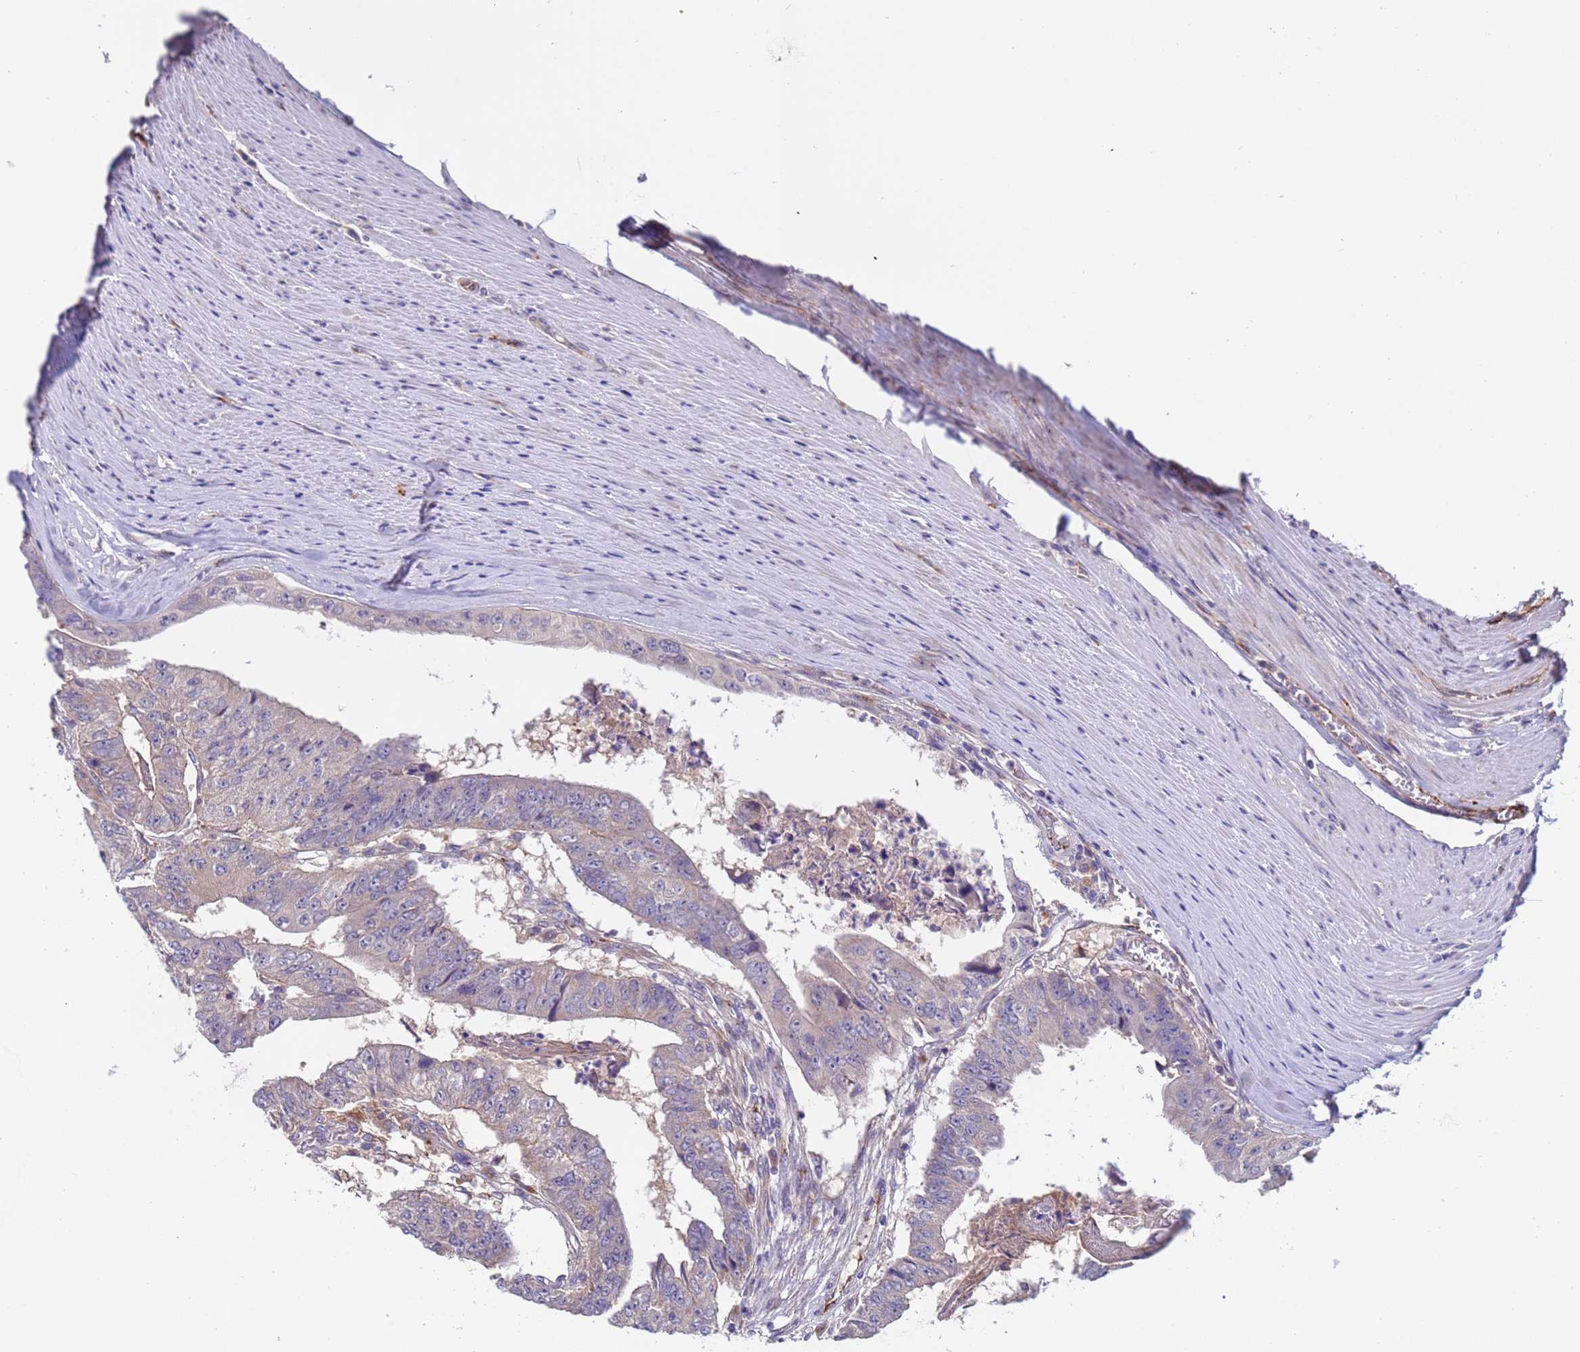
{"staining": {"intensity": "negative", "quantity": "none", "location": "none"}, "tissue": "colorectal cancer", "cell_type": "Tumor cells", "image_type": "cancer", "snomed": [{"axis": "morphology", "description": "Adenocarcinoma, NOS"}, {"axis": "topography", "description": "Colon"}], "caption": "Image shows no significant protein positivity in tumor cells of colorectal cancer.", "gene": "ZNF248", "patient": {"sex": "female", "age": 67}}